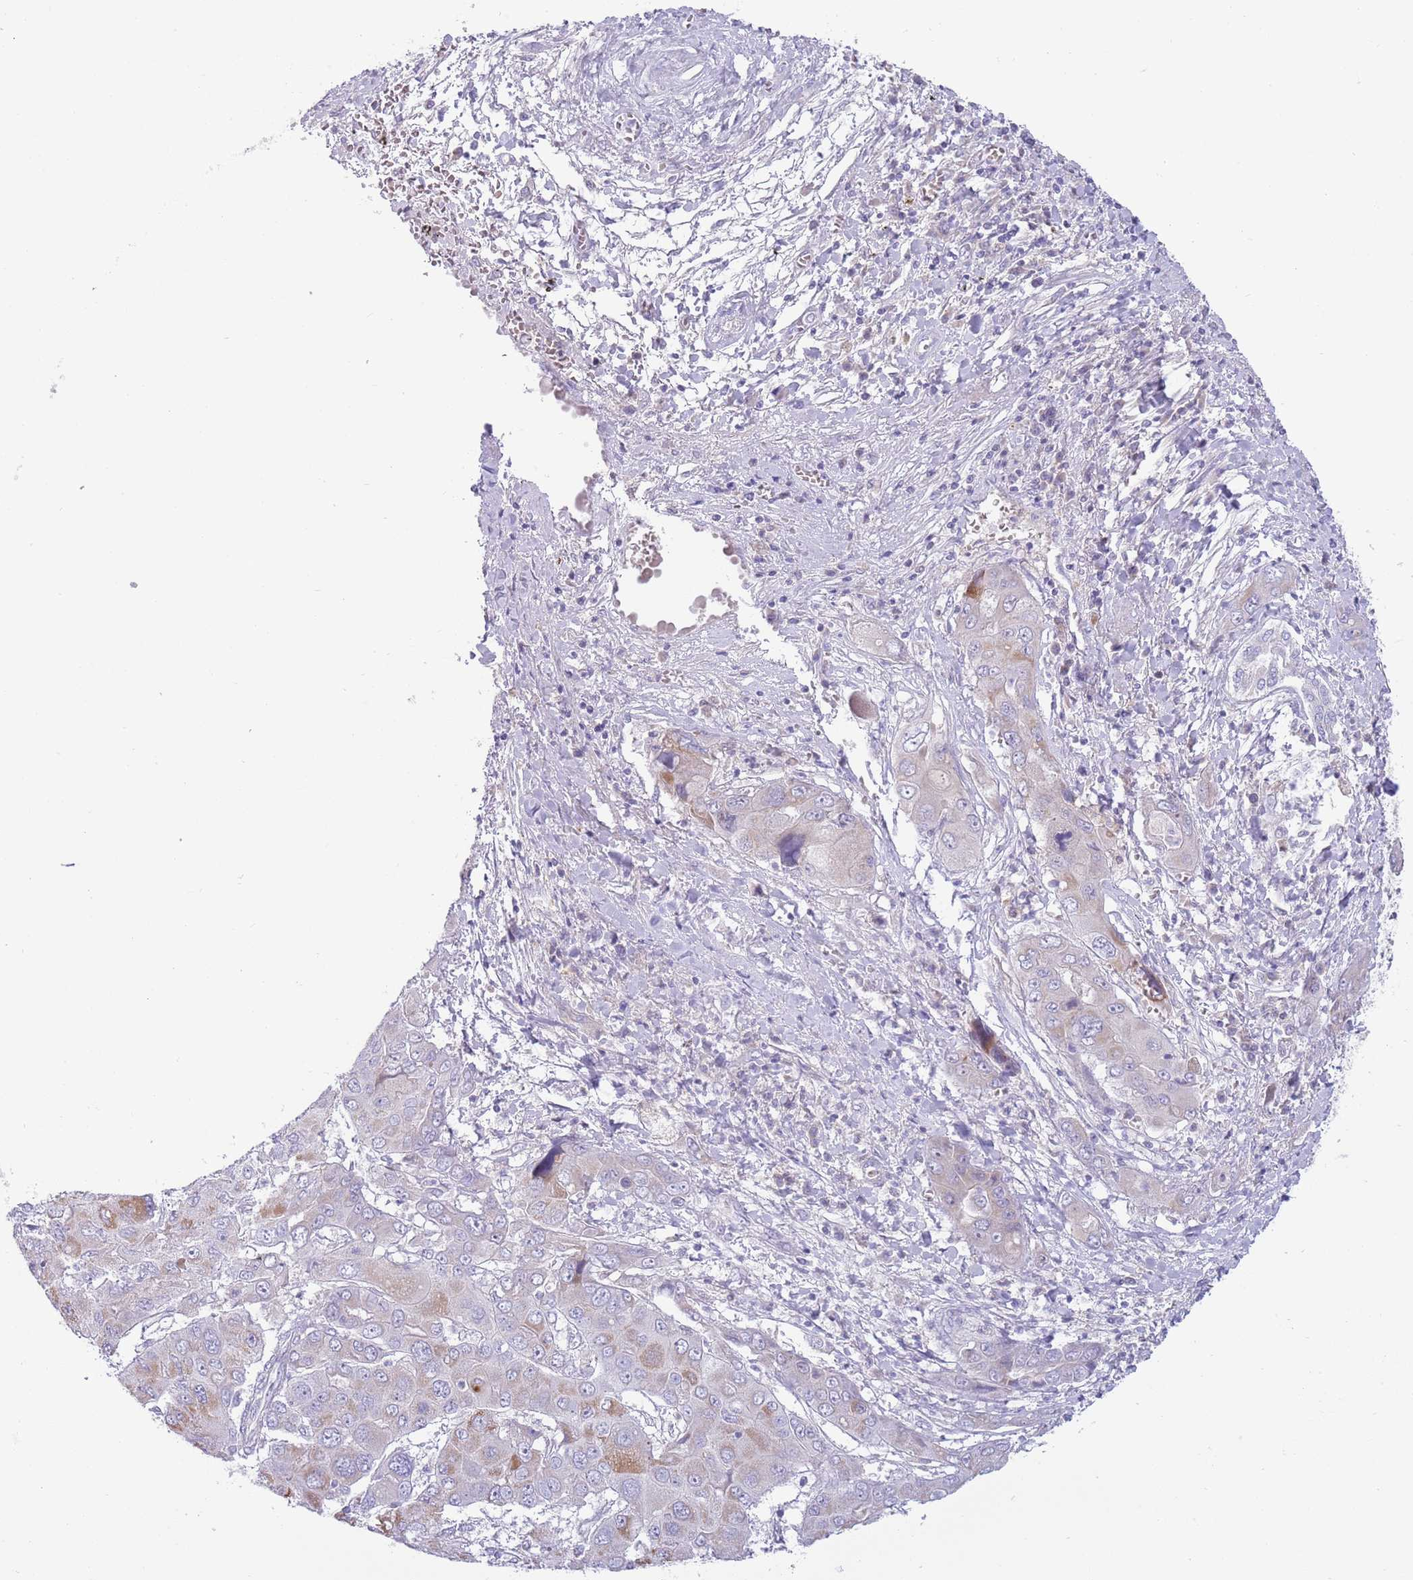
{"staining": {"intensity": "moderate", "quantity": "<25%", "location": "cytoplasmic/membranous"}, "tissue": "liver cancer", "cell_type": "Tumor cells", "image_type": "cancer", "snomed": [{"axis": "morphology", "description": "Cholangiocarcinoma"}, {"axis": "topography", "description": "Liver"}], "caption": "Protein expression analysis of human liver cancer reveals moderate cytoplasmic/membranous positivity in about <25% of tumor cells.", "gene": "DDHD1", "patient": {"sex": "male", "age": 67}}